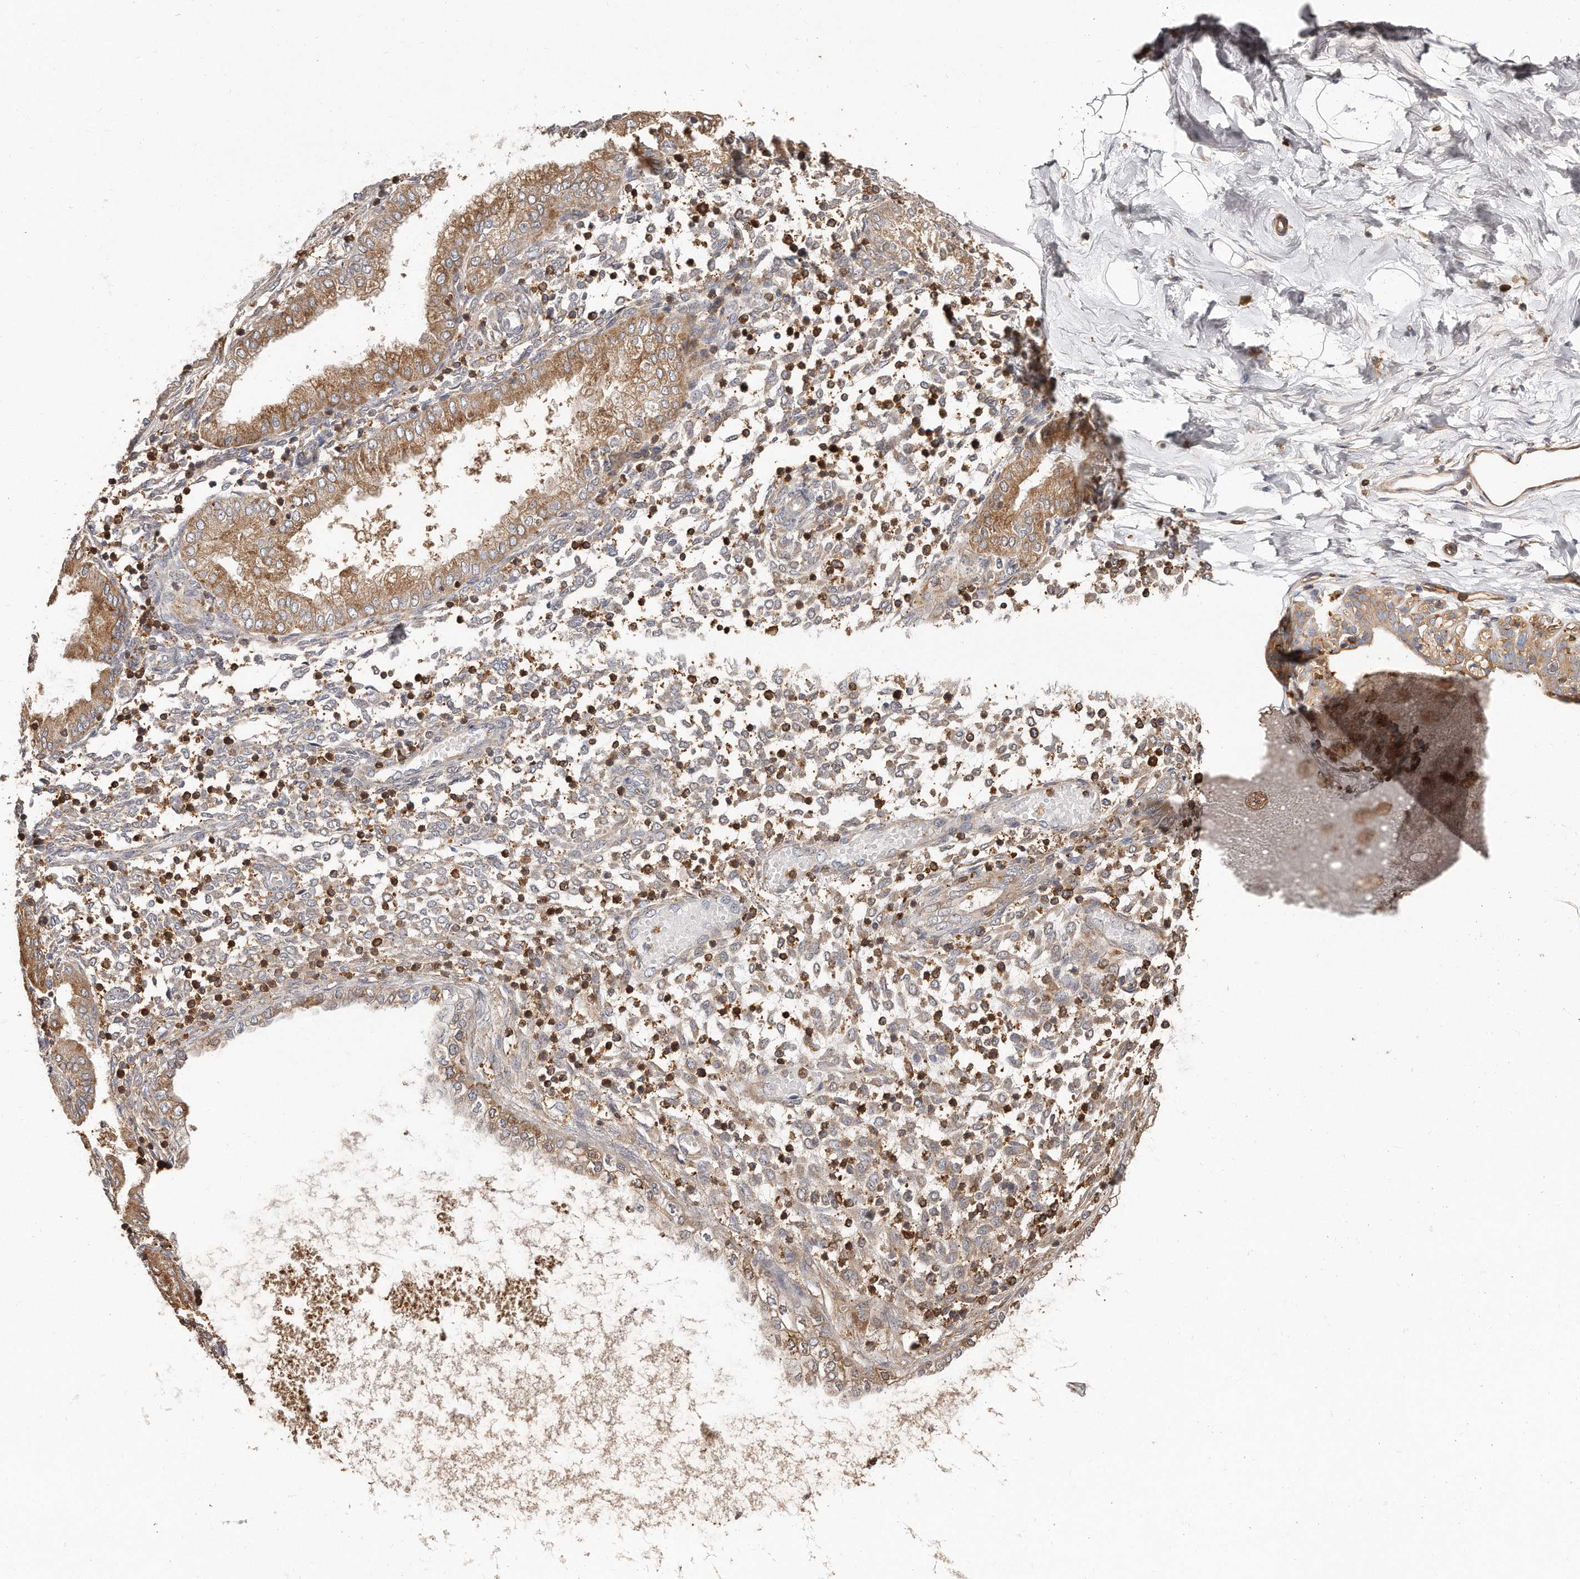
{"staining": {"intensity": "negative", "quantity": "none", "location": "none"}, "tissue": "endometrium", "cell_type": "Cells in endometrial stroma", "image_type": "normal", "snomed": [{"axis": "morphology", "description": "Normal tissue, NOS"}, {"axis": "topography", "description": "Endometrium"}], "caption": "A high-resolution histopathology image shows immunohistochemistry staining of unremarkable endometrium, which exhibits no significant positivity in cells in endometrial stroma.", "gene": "CAP1", "patient": {"sex": "female", "age": 53}}